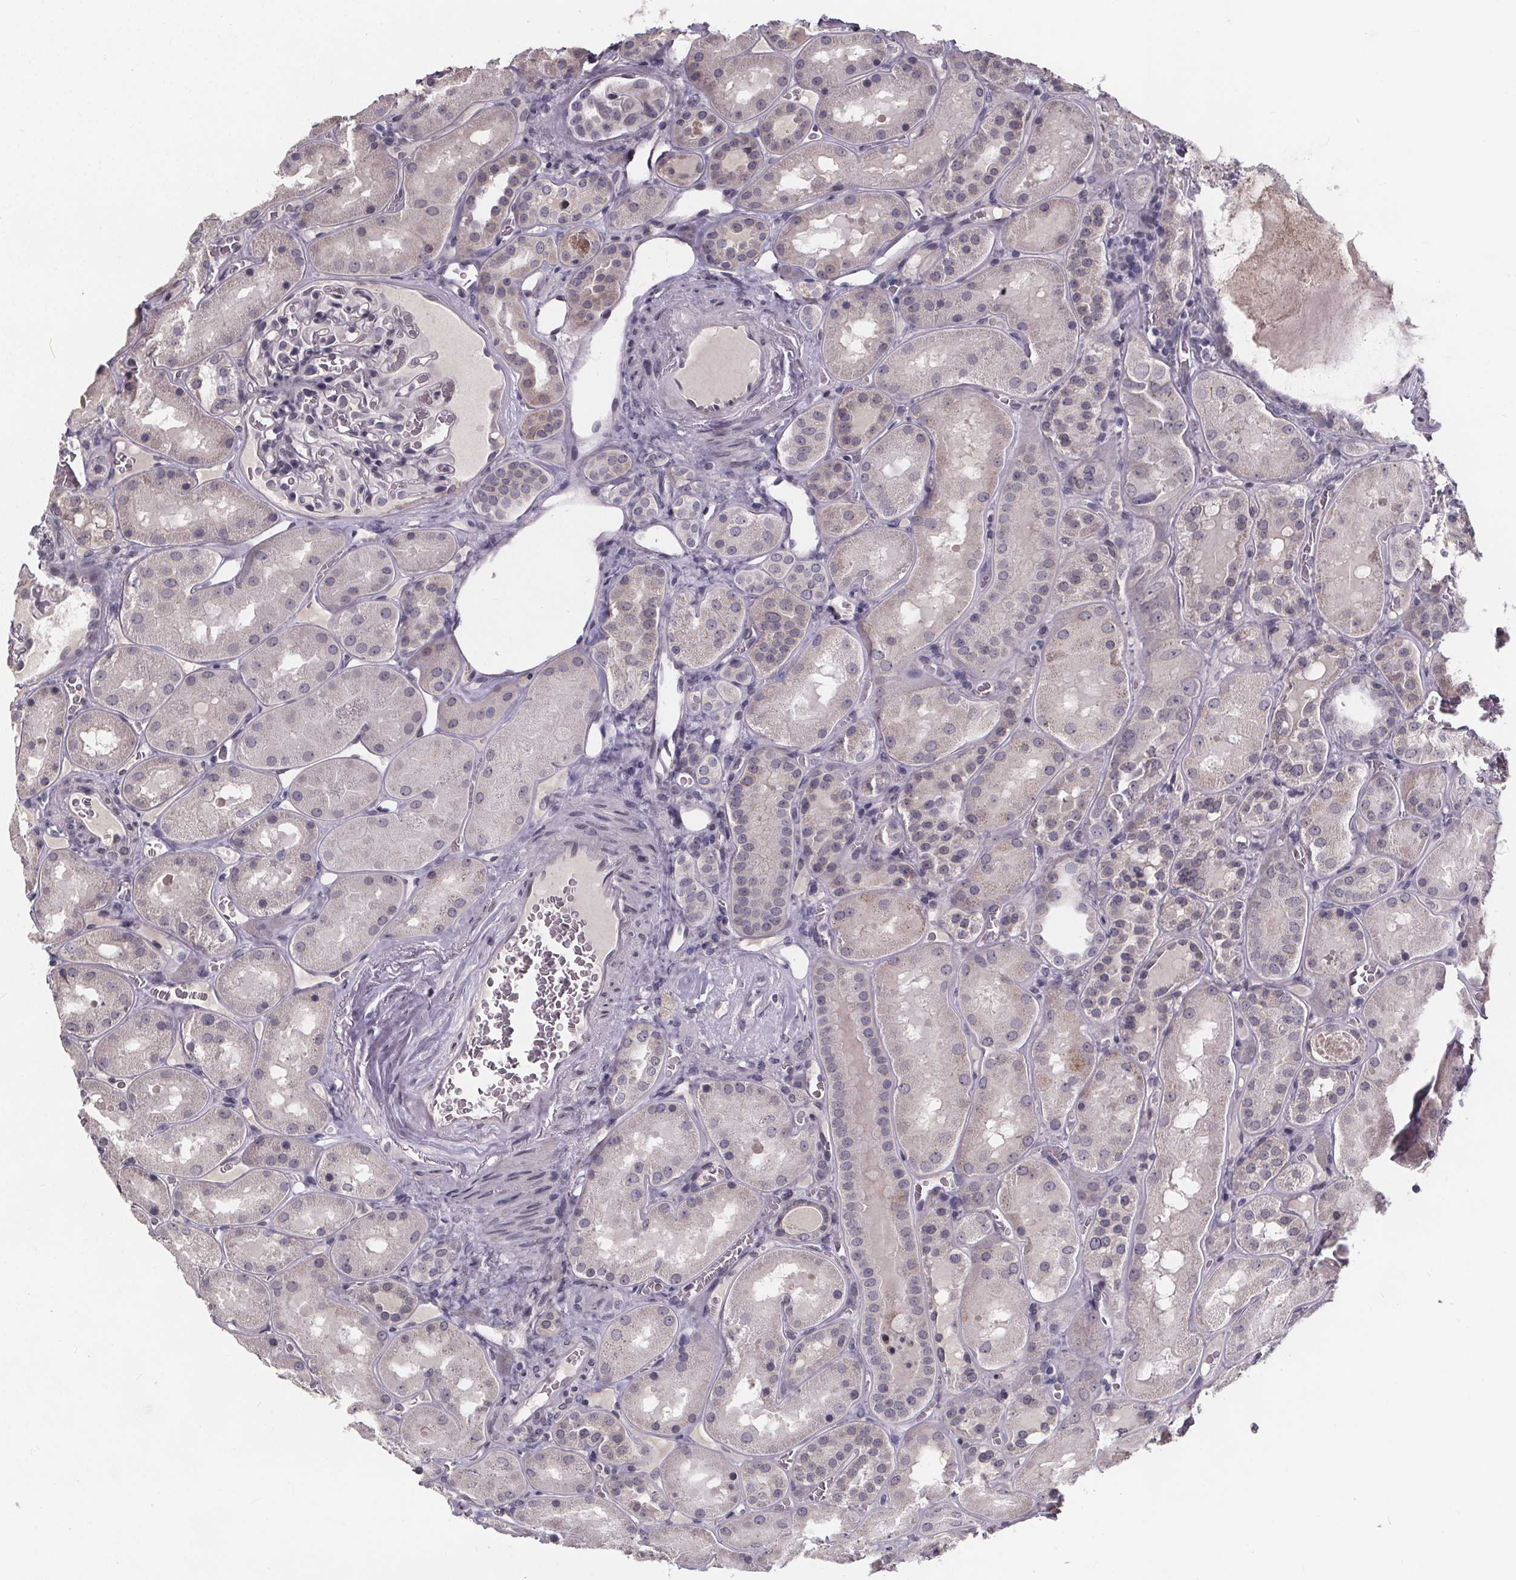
{"staining": {"intensity": "negative", "quantity": "none", "location": "none"}, "tissue": "kidney", "cell_type": "Cells in glomeruli", "image_type": "normal", "snomed": [{"axis": "morphology", "description": "Normal tissue, NOS"}, {"axis": "topography", "description": "Kidney"}], "caption": "Cells in glomeruli are negative for brown protein staining in unremarkable kidney. (Immunohistochemistry, brightfield microscopy, high magnification).", "gene": "FAM181B", "patient": {"sex": "male", "age": 73}}